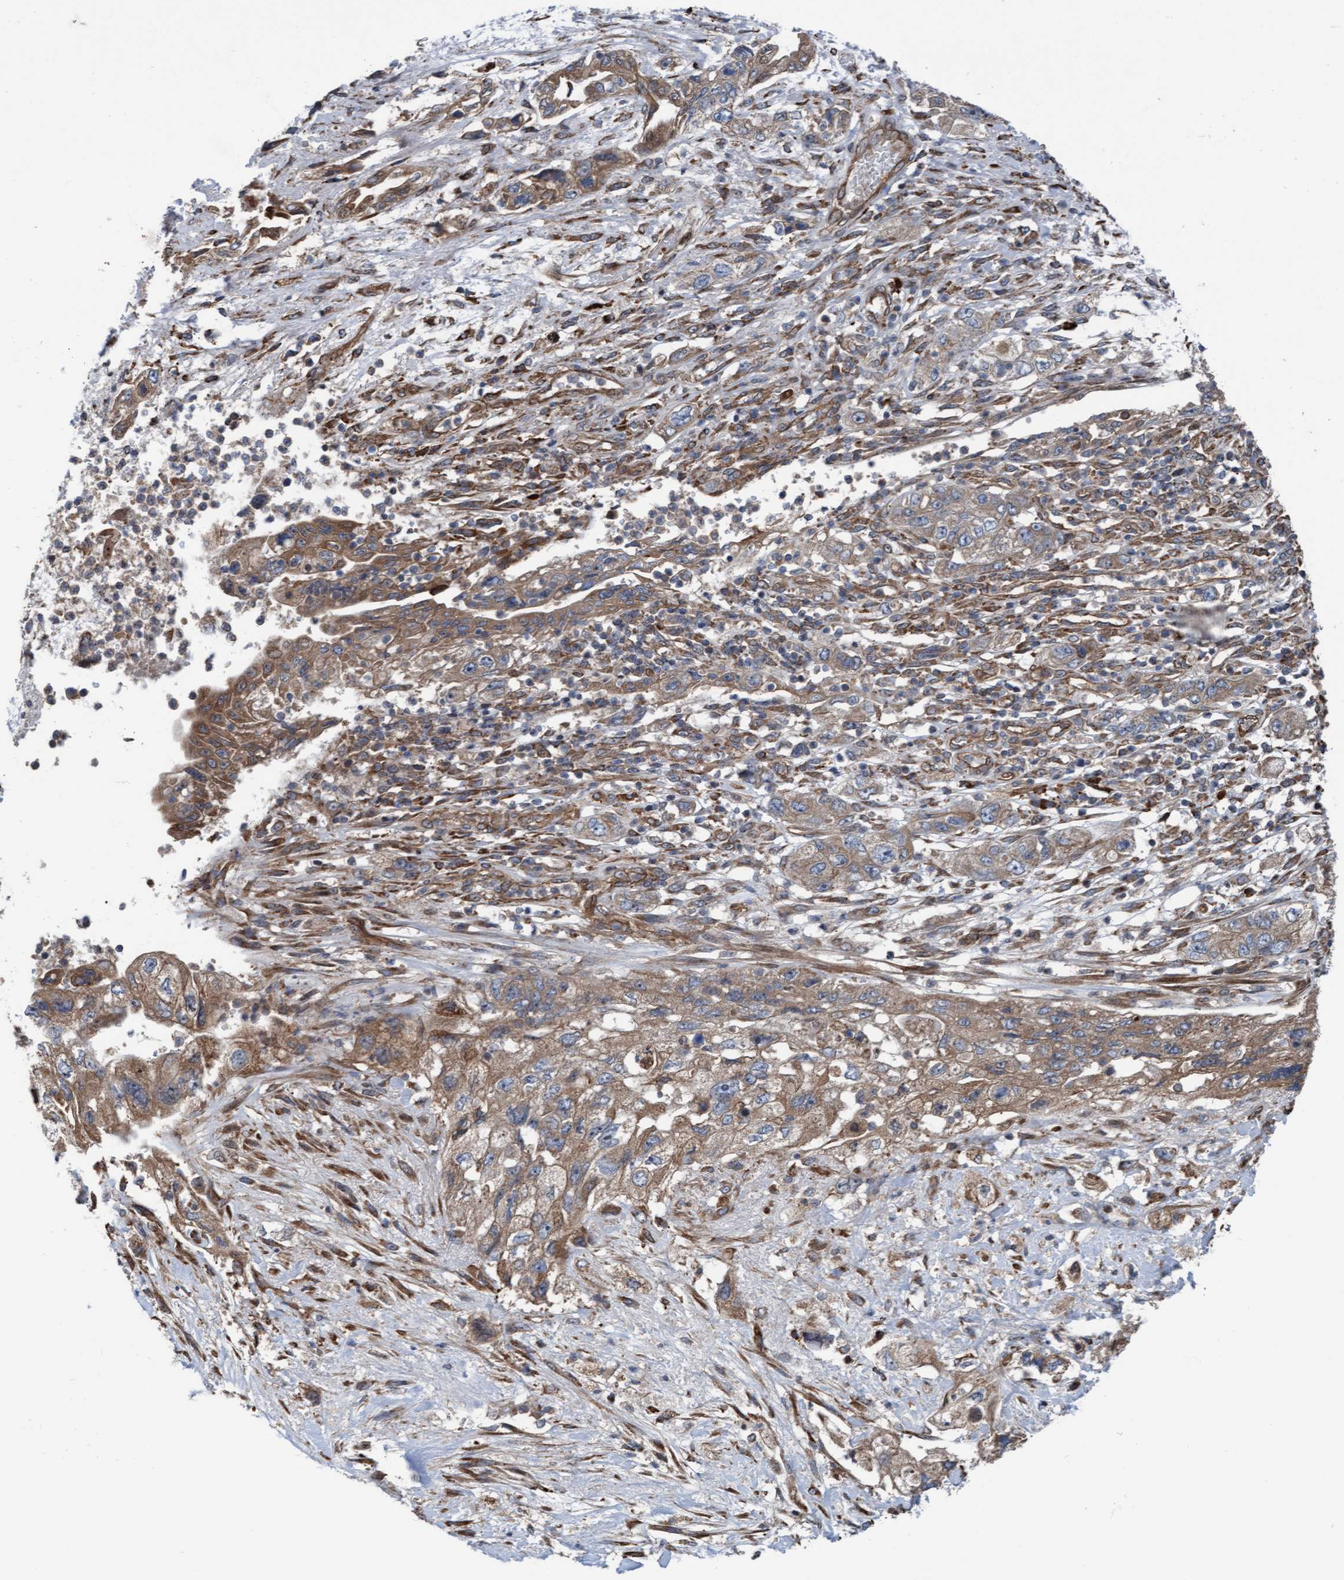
{"staining": {"intensity": "weak", "quantity": ">75%", "location": "cytoplasmic/membranous"}, "tissue": "pancreatic cancer", "cell_type": "Tumor cells", "image_type": "cancer", "snomed": [{"axis": "morphology", "description": "Adenocarcinoma, NOS"}, {"axis": "topography", "description": "Pancreas"}], "caption": "Pancreatic adenocarcinoma stained for a protein (brown) shows weak cytoplasmic/membranous positive staining in about >75% of tumor cells.", "gene": "RAP1GAP2", "patient": {"sex": "female", "age": 73}}